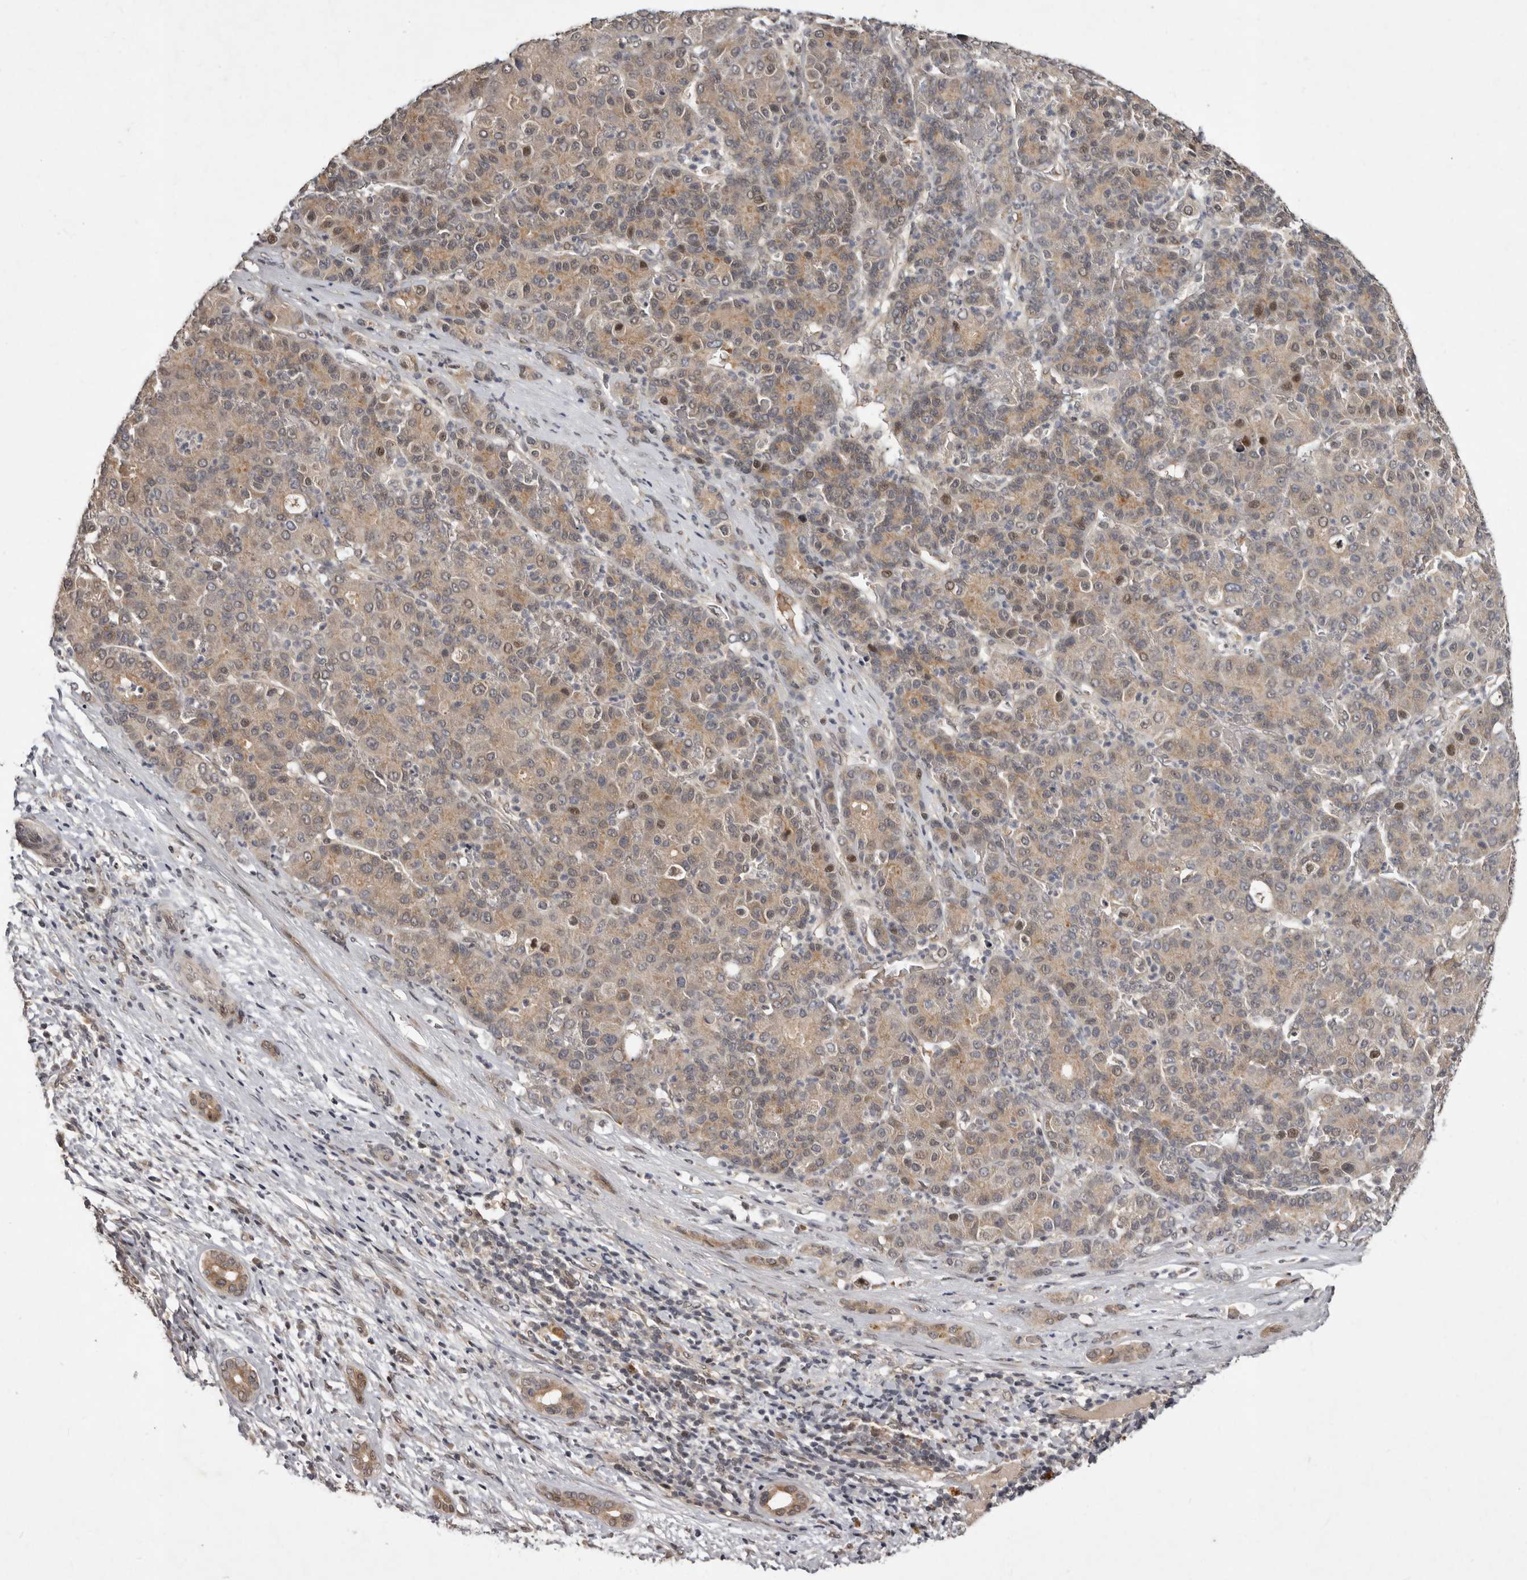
{"staining": {"intensity": "moderate", "quantity": "<25%", "location": "cytoplasmic/membranous,nuclear"}, "tissue": "liver cancer", "cell_type": "Tumor cells", "image_type": "cancer", "snomed": [{"axis": "morphology", "description": "Carcinoma, Hepatocellular, NOS"}, {"axis": "topography", "description": "Liver"}], "caption": "Protein analysis of liver cancer (hepatocellular carcinoma) tissue reveals moderate cytoplasmic/membranous and nuclear positivity in approximately <25% of tumor cells. Nuclei are stained in blue.", "gene": "ABL1", "patient": {"sex": "male", "age": 65}}